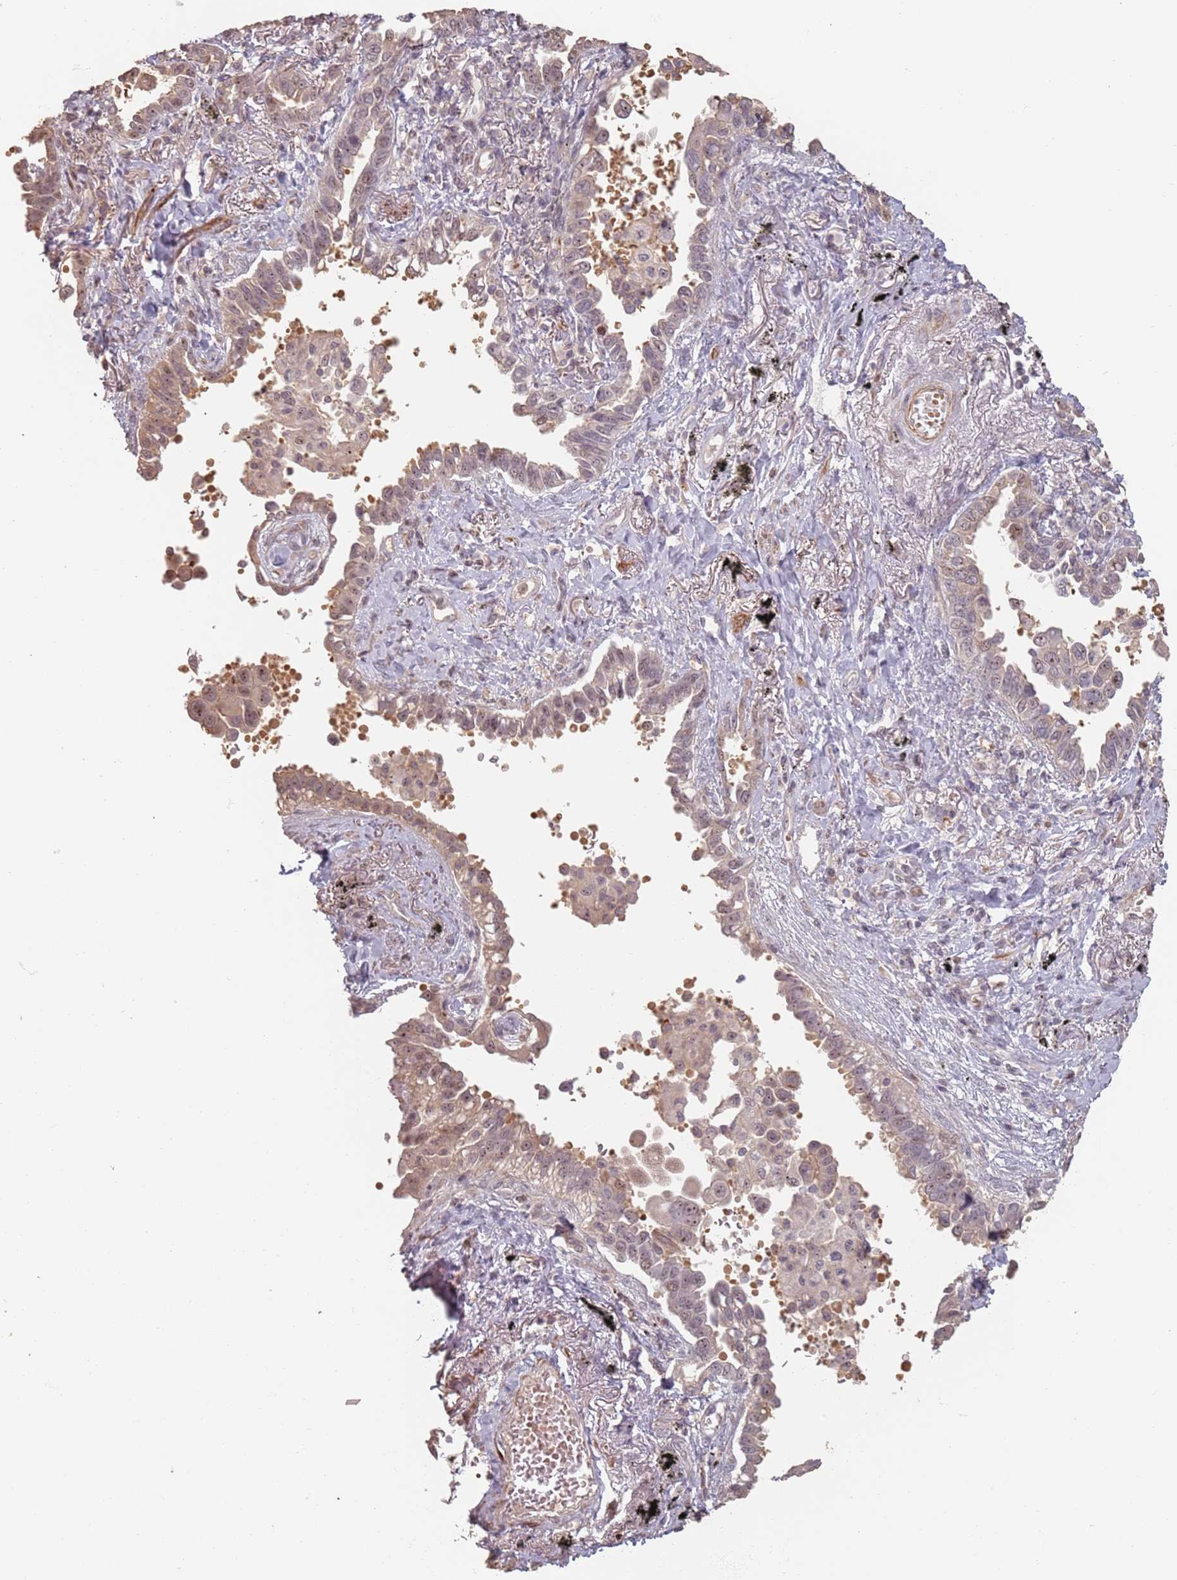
{"staining": {"intensity": "moderate", "quantity": ">75%", "location": "cytoplasmic/membranous,nuclear"}, "tissue": "lung cancer", "cell_type": "Tumor cells", "image_type": "cancer", "snomed": [{"axis": "morphology", "description": "Adenocarcinoma, NOS"}, {"axis": "topography", "description": "Lung"}], "caption": "Lung cancer (adenocarcinoma) tissue shows moderate cytoplasmic/membranous and nuclear positivity in about >75% of tumor cells The staining was performed using DAB (3,3'-diaminobenzidine) to visualize the protein expression in brown, while the nuclei were stained in blue with hematoxylin (Magnification: 20x).", "gene": "ADTRP", "patient": {"sex": "male", "age": 67}}